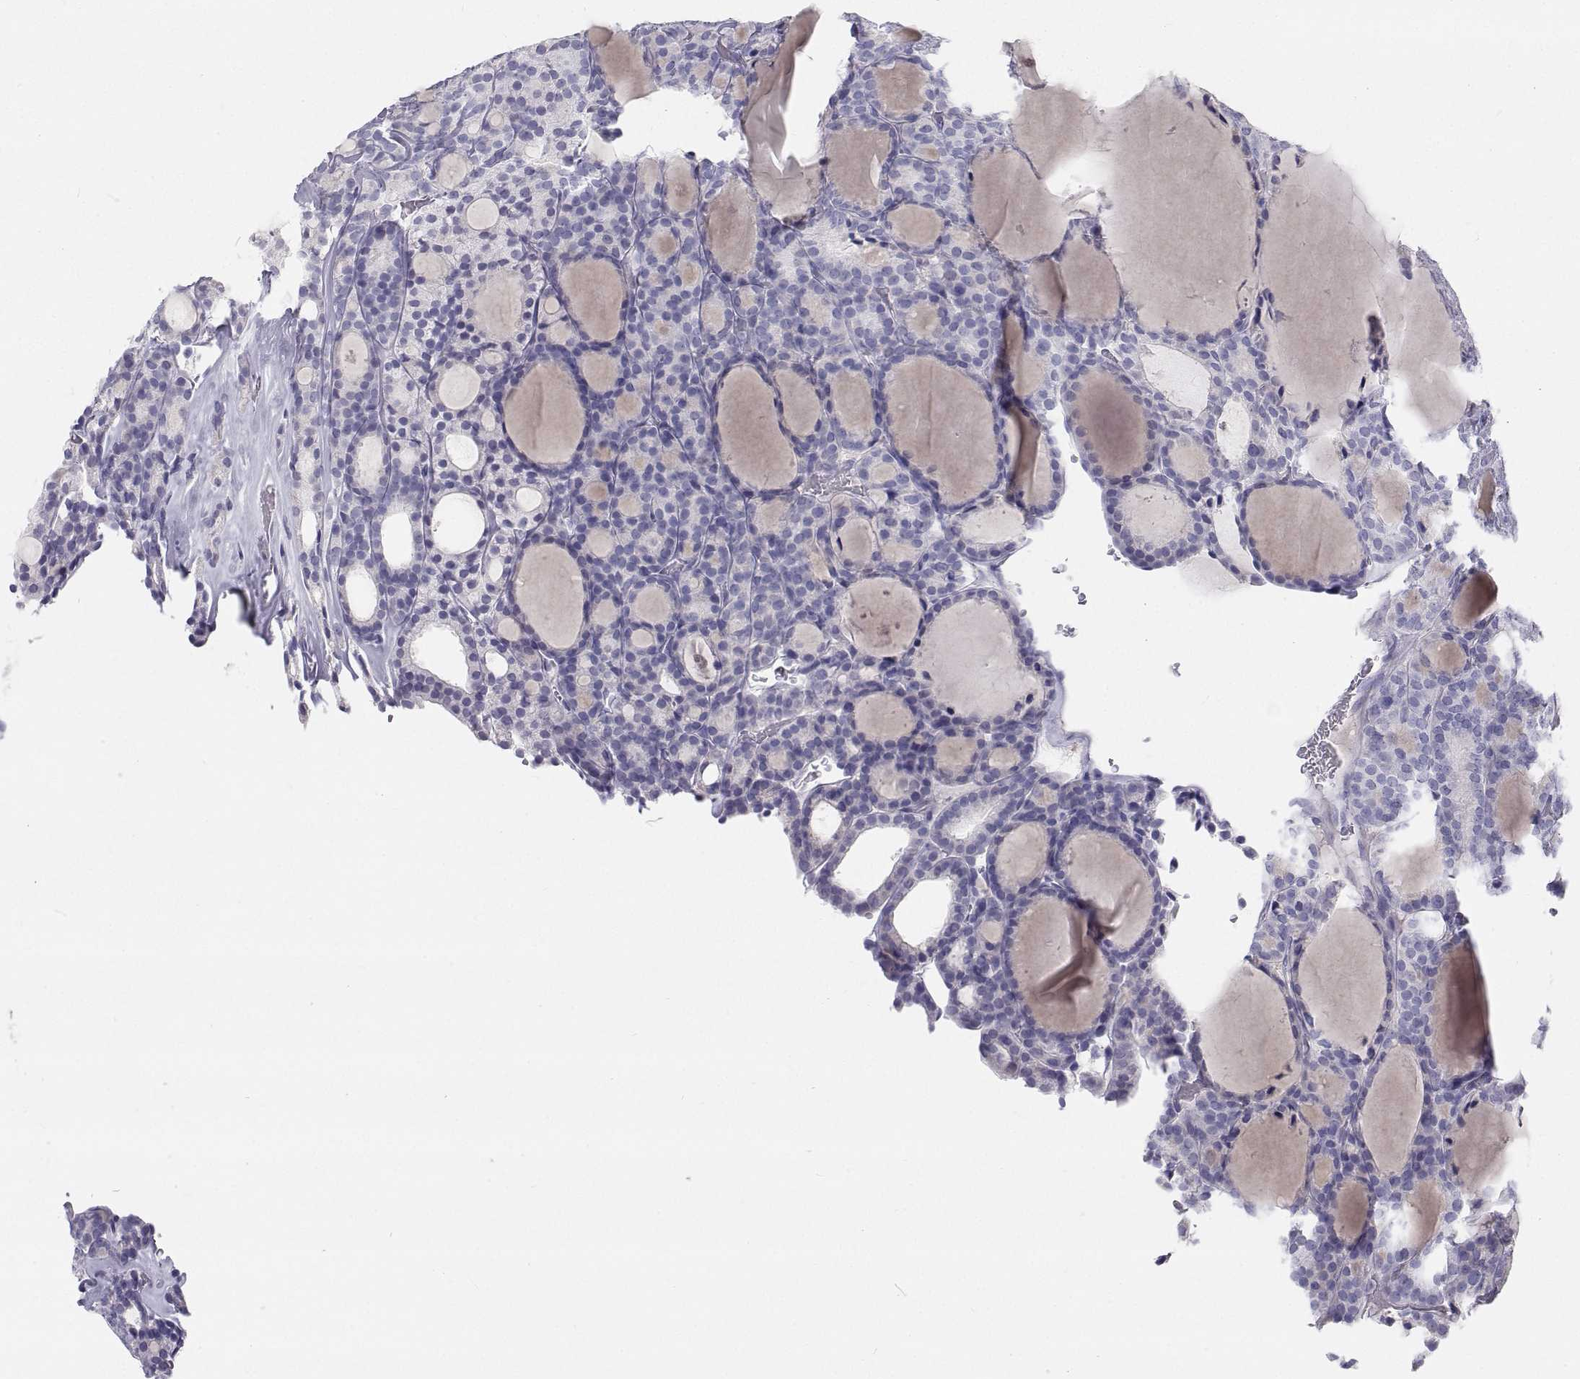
{"staining": {"intensity": "negative", "quantity": "none", "location": "none"}, "tissue": "thyroid cancer", "cell_type": "Tumor cells", "image_type": "cancer", "snomed": [{"axis": "morphology", "description": "Follicular adenoma carcinoma, NOS"}, {"axis": "topography", "description": "Thyroid gland"}], "caption": "Thyroid cancer was stained to show a protein in brown. There is no significant positivity in tumor cells. (DAB (3,3'-diaminobenzidine) immunohistochemistry with hematoxylin counter stain).", "gene": "TTN", "patient": {"sex": "male", "age": 74}}